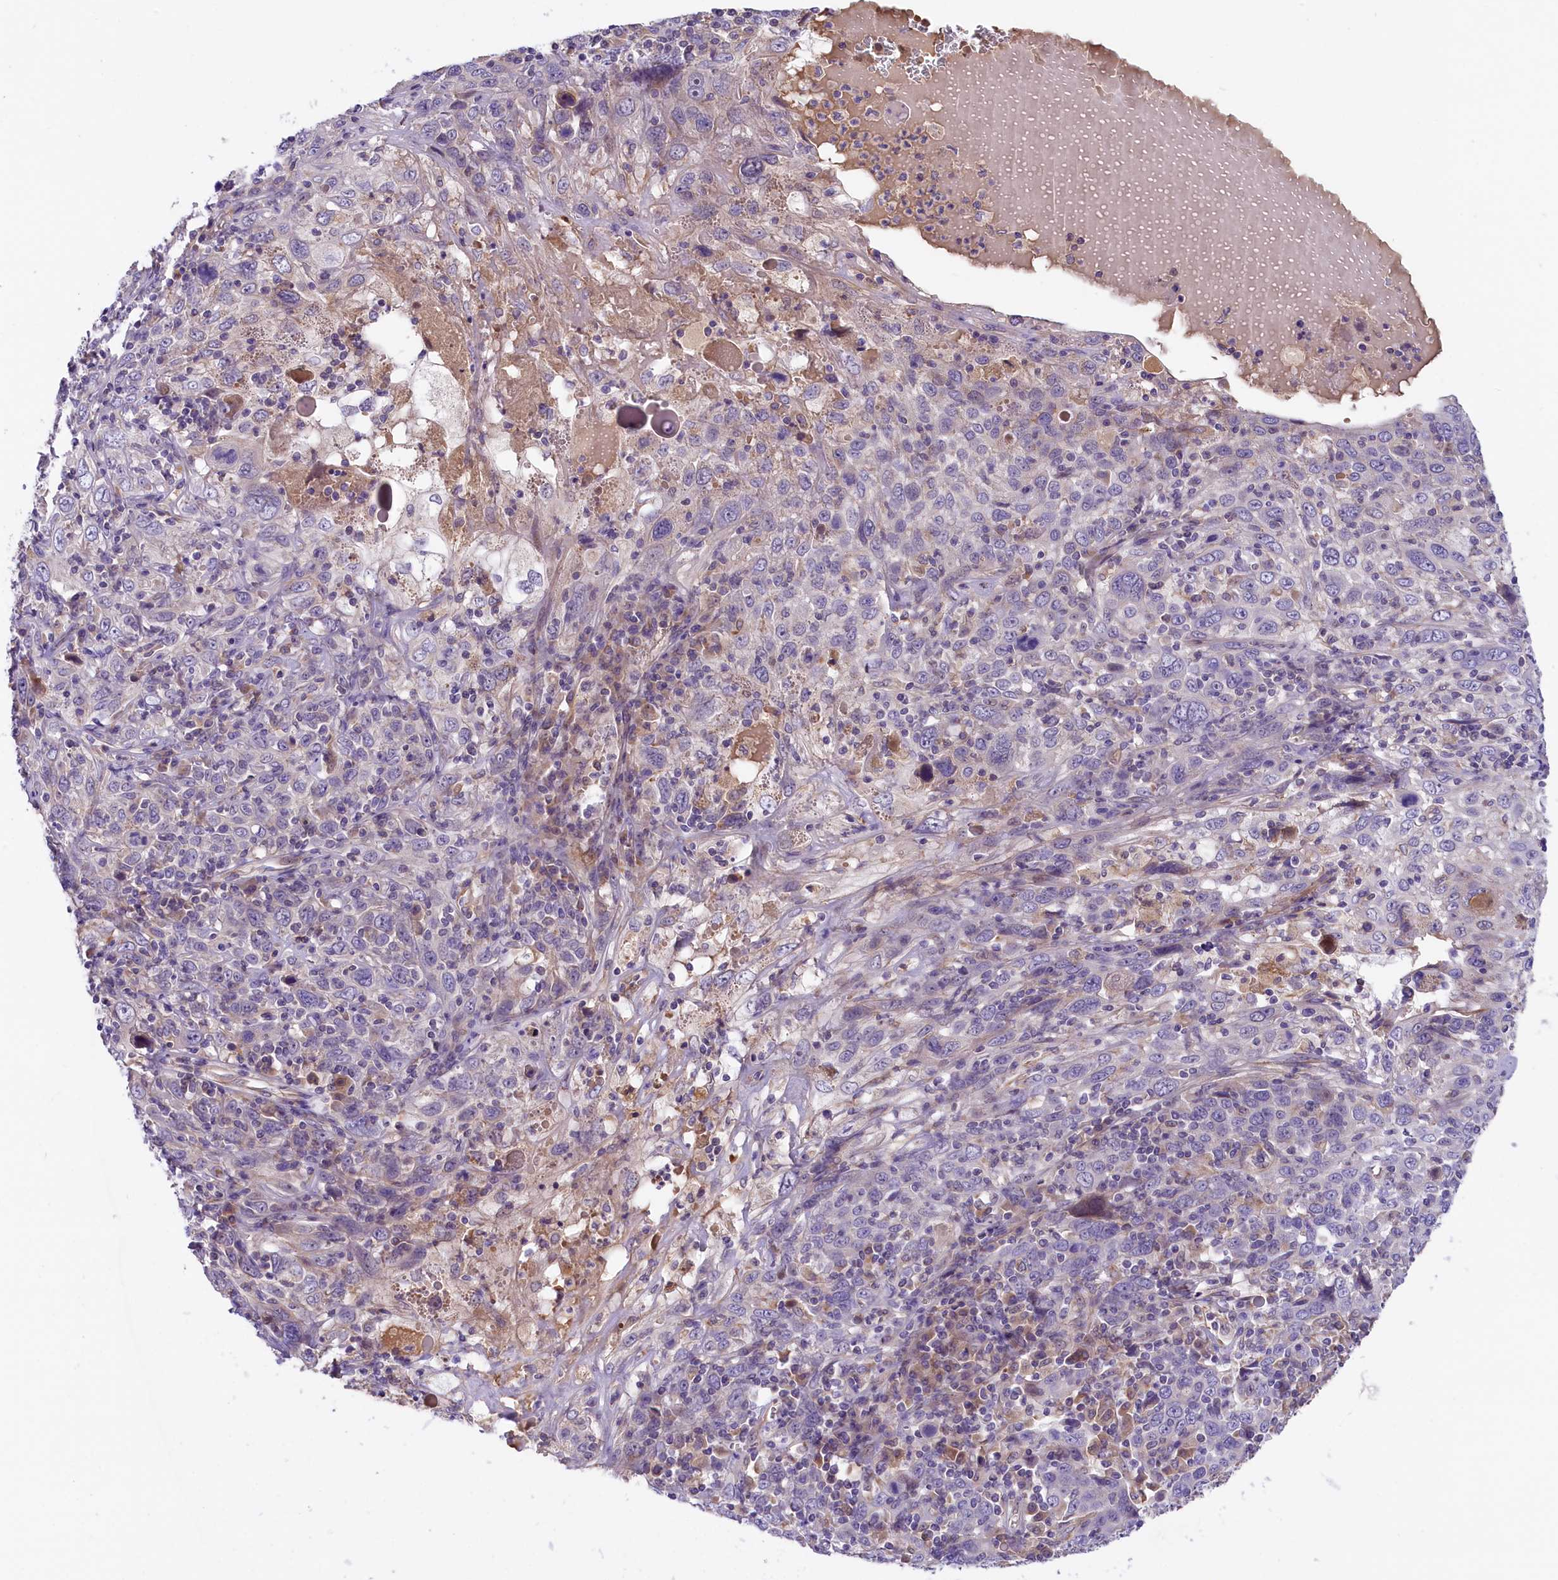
{"staining": {"intensity": "negative", "quantity": "none", "location": "none"}, "tissue": "cervical cancer", "cell_type": "Tumor cells", "image_type": "cancer", "snomed": [{"axis": "morphology", "description": "Squamous cell carcinoma, NOS"}, {"axis": "topography", "description": "Cervix"}], "caption": "Immunohistochemistry of human cervical cancer demonstrates no expression in tumor cells.", "gene": "CCDC32", "patient": {"sex": "female", "age": 46}}